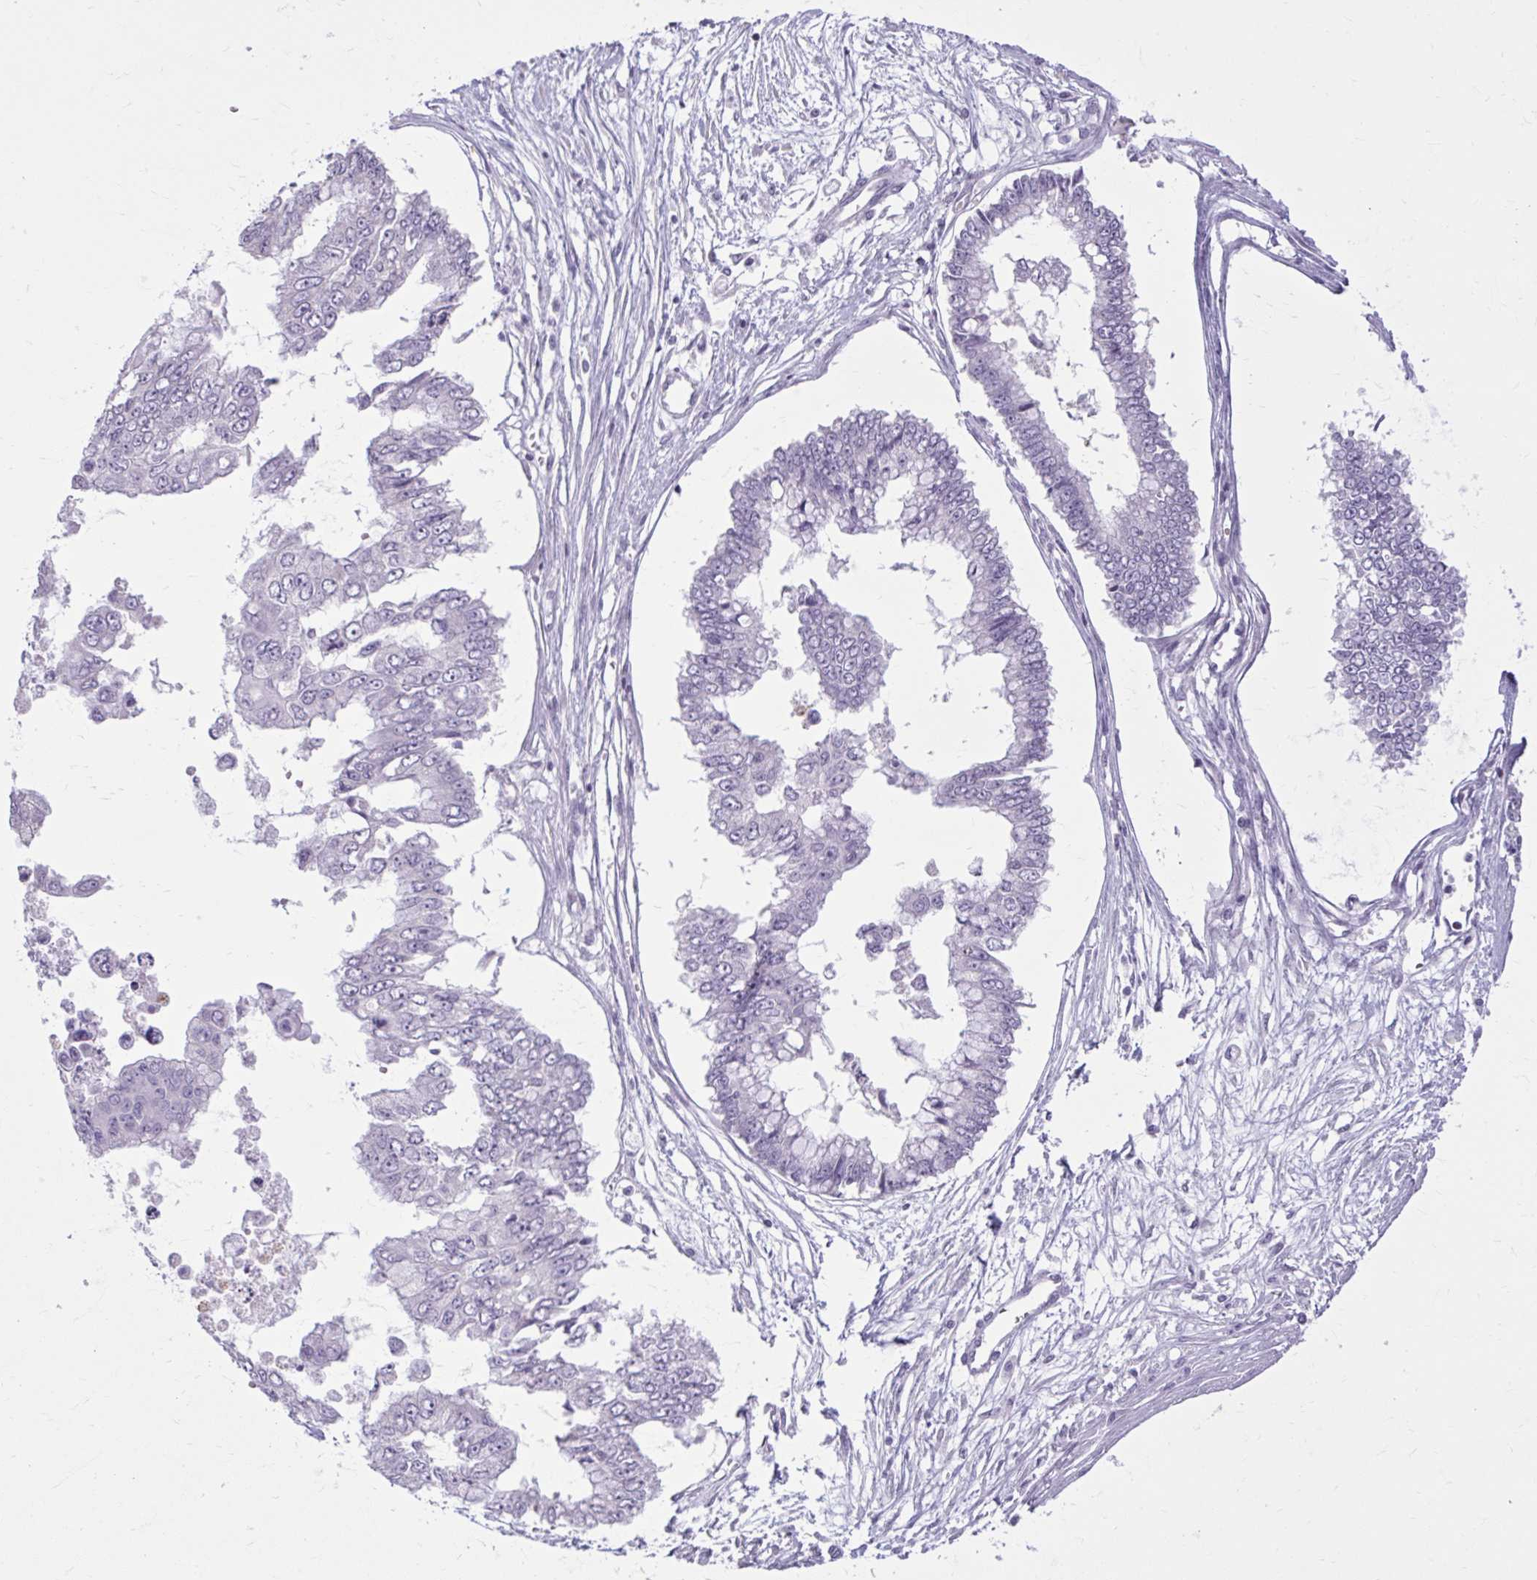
{"staining": {"intensity": "negative", "quantity": "none", "location": "none"}, "tissue": "ovarian cancer", "cell_type": "Tumor cells", "image_type": "cancer", "snomed": [{"axis": "morphology", "description": "Cystadenocarcinoma, mucinous, NOS"}, {"axis": "topography", "description": "Ovary"}], "caption": "A high-resolution histopathology image shows IHC staining of ovarian cancer (mucinous cystadenocarcinoma), which reveals no significant positivity in tumor cells.", "gene": "OR4B1", "patient": {"sex": "female", "age": 72}}